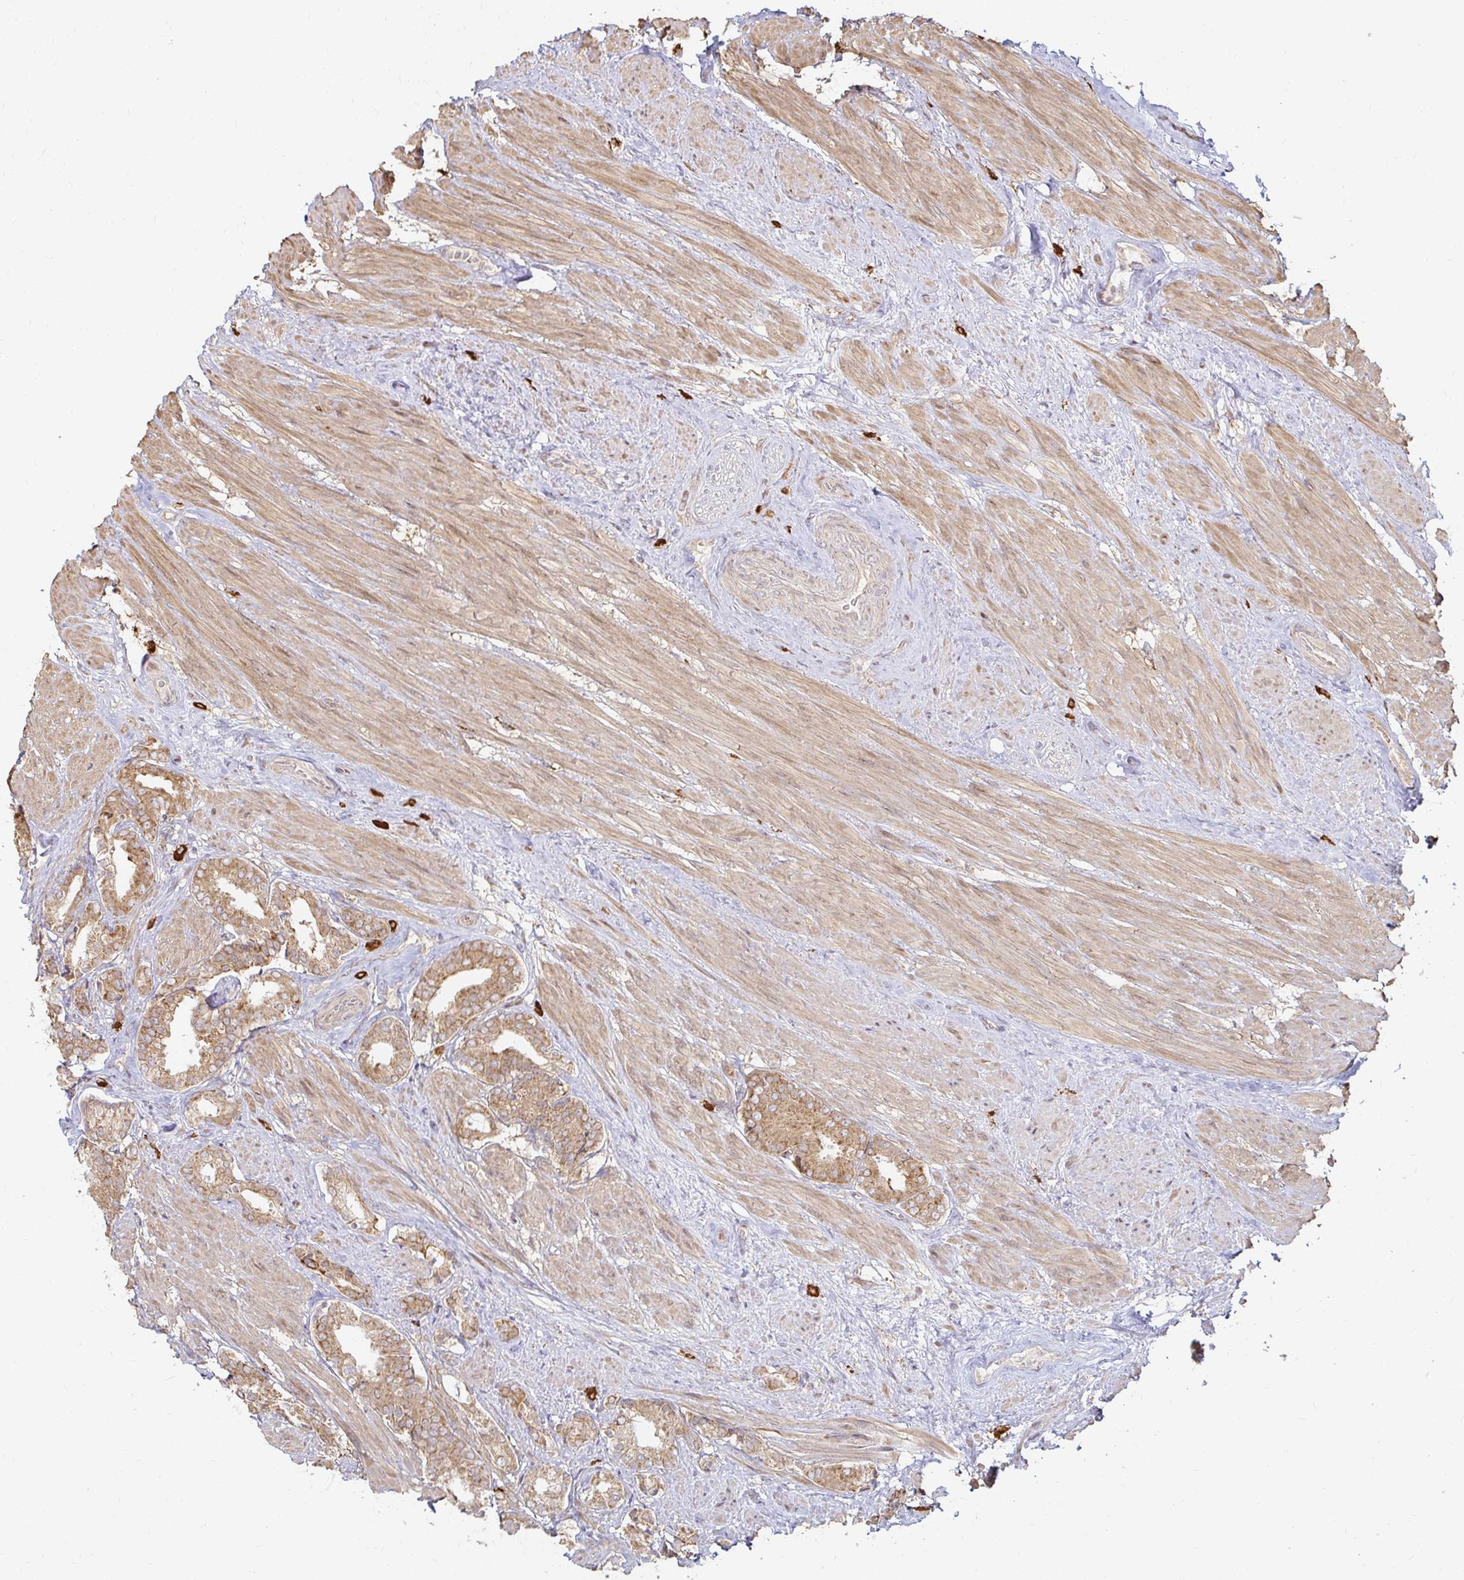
{"staining": {"intensity": "moderate", "quantity": ">75%", "location": "cytoplasmic/membranous"}, "tissue": "prostate cancer", "cell_type": "Tumor cells", "image_type": "cancer", "snomed": [{"axis": "morphology", "description": "Adenocarcinoma, High grade"}, {"axis": "topography", "description": "Prostate"}], "caption": "Immunohistochemistry photomicrograph of neoplastic tissue: human prostate cancer stained using immunohistochemistry (IHC) exhibits medium levels of moderate protein expression localized specifically in the cytoplasmic/membranous of tumor cells, appearing as a cytoplasmic/membranous brown color.", "gene": "CAST", "patient": {"sex": "male", "age": 56}}